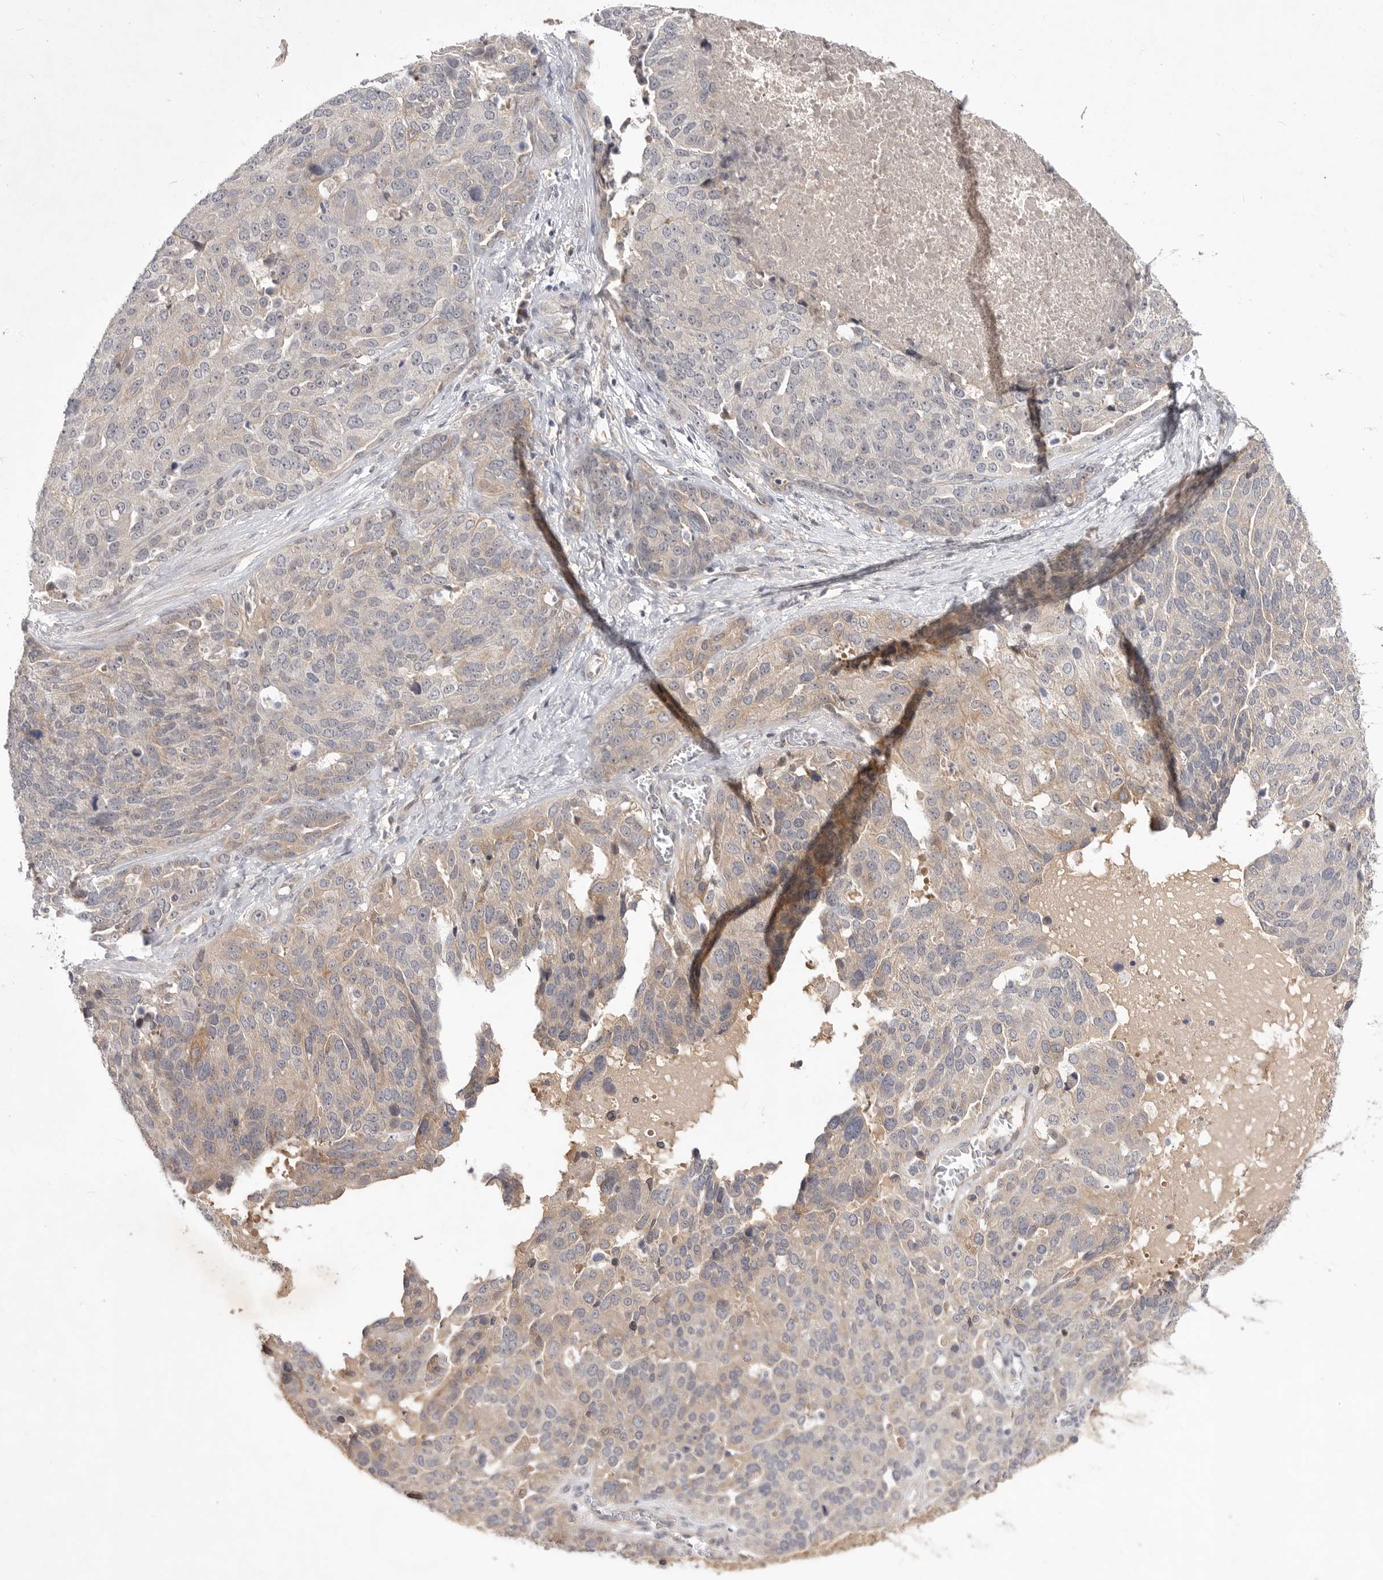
{"staining": {"intensity": "weak", "quantity": "25%-75%", "location": "cytoplasmic/membranous"}, "tissue": "ovarian cancer", "cell_type": "Tumor cells", "image_type": "cancer", "snomed": [{"axis": "morphology", "description": "Cystadenocarcinoma, serous, NOS"}, {"axis": "topography", "description": "Ovary"}], "caption": "Protein staining exhibits weak cytoplasmic/membranous expression in approximately 25%-75% of tumor cells in serous cystadenocarcinoma (ovarian).", "gene": "ITGAD", "patient": {"sex": "female", "age": 44}}